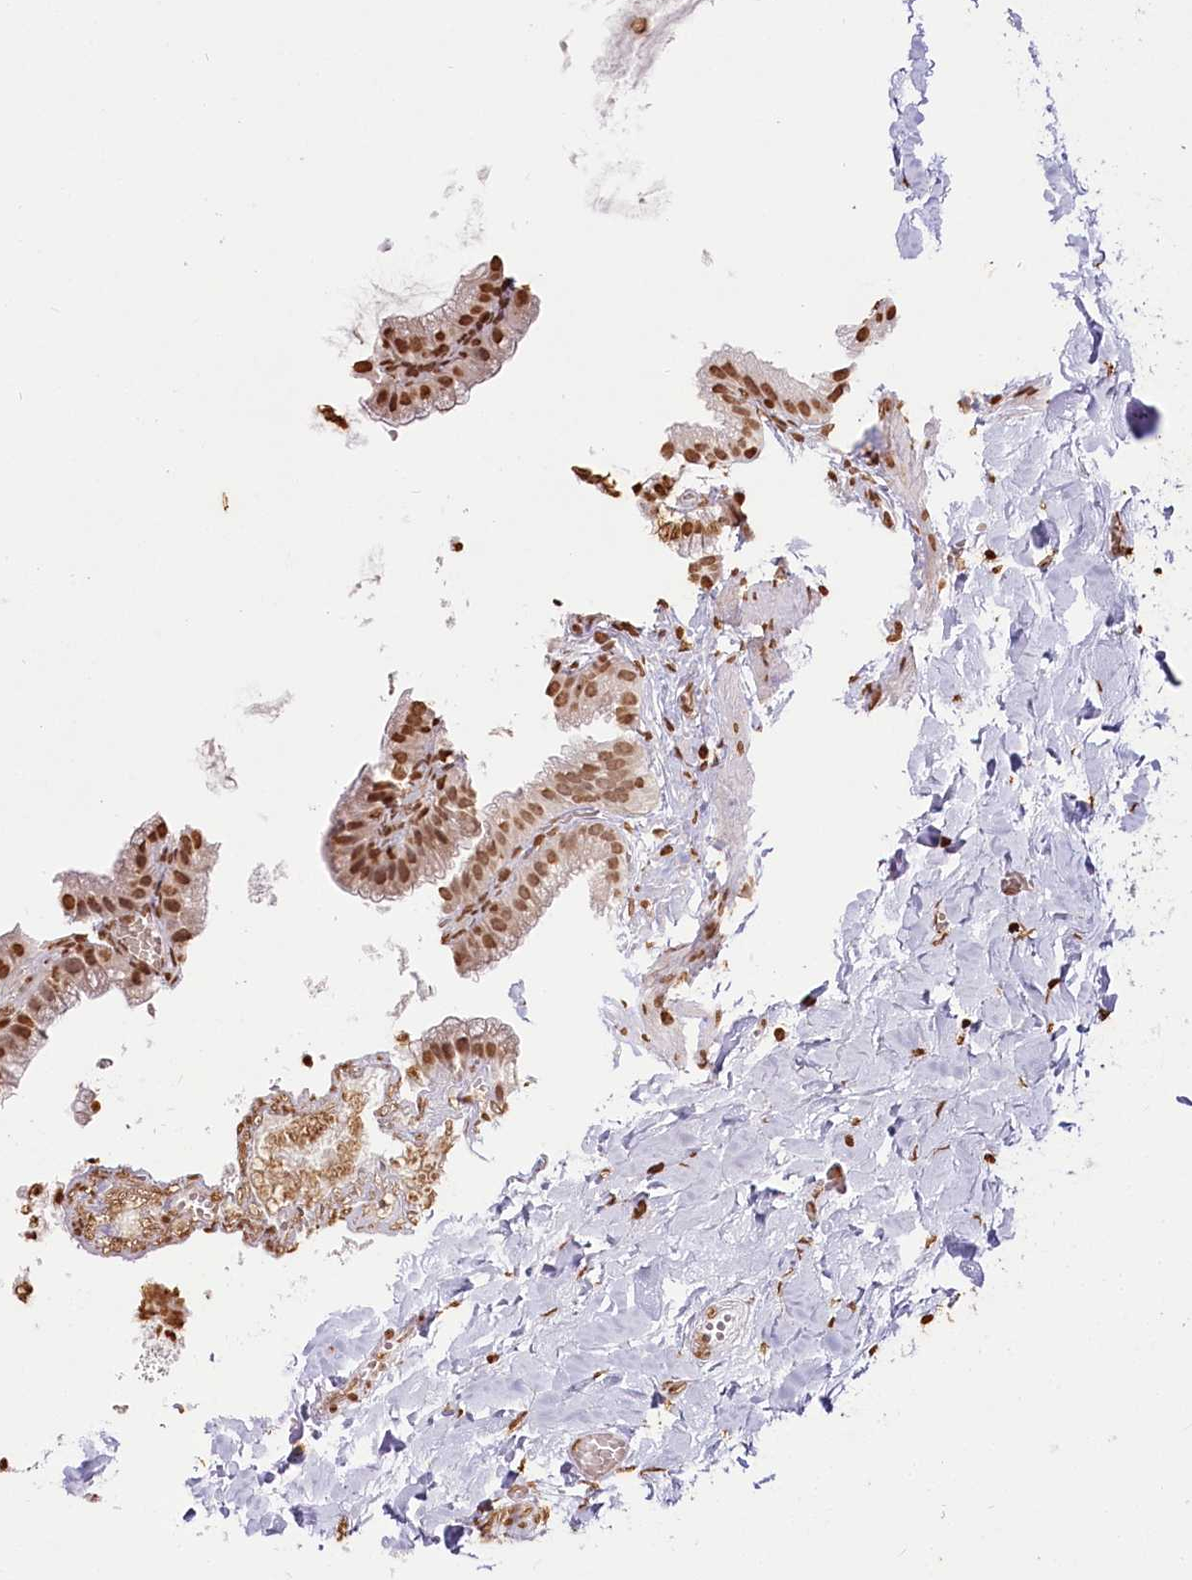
{"staining": {"intensity": "moderate", "quantity": ">75%", "location": "nuclear"}, "tissue": "gallbladder", "cell_type": "Glandular cells", "image_type": "normal", "snomed": [{"axis": "morphology", "description": "Normal tissue, NOS"}, {"axis": "topography", "description": "Gallbladder"}], "caption": "Gallbladder stained with immunohistochemistry (IHC) displays moderate nuclear expression in approximately >75% of glandular cells.", "gene": "FAM13A", "patient": {"sex": "male", "age": 38}}